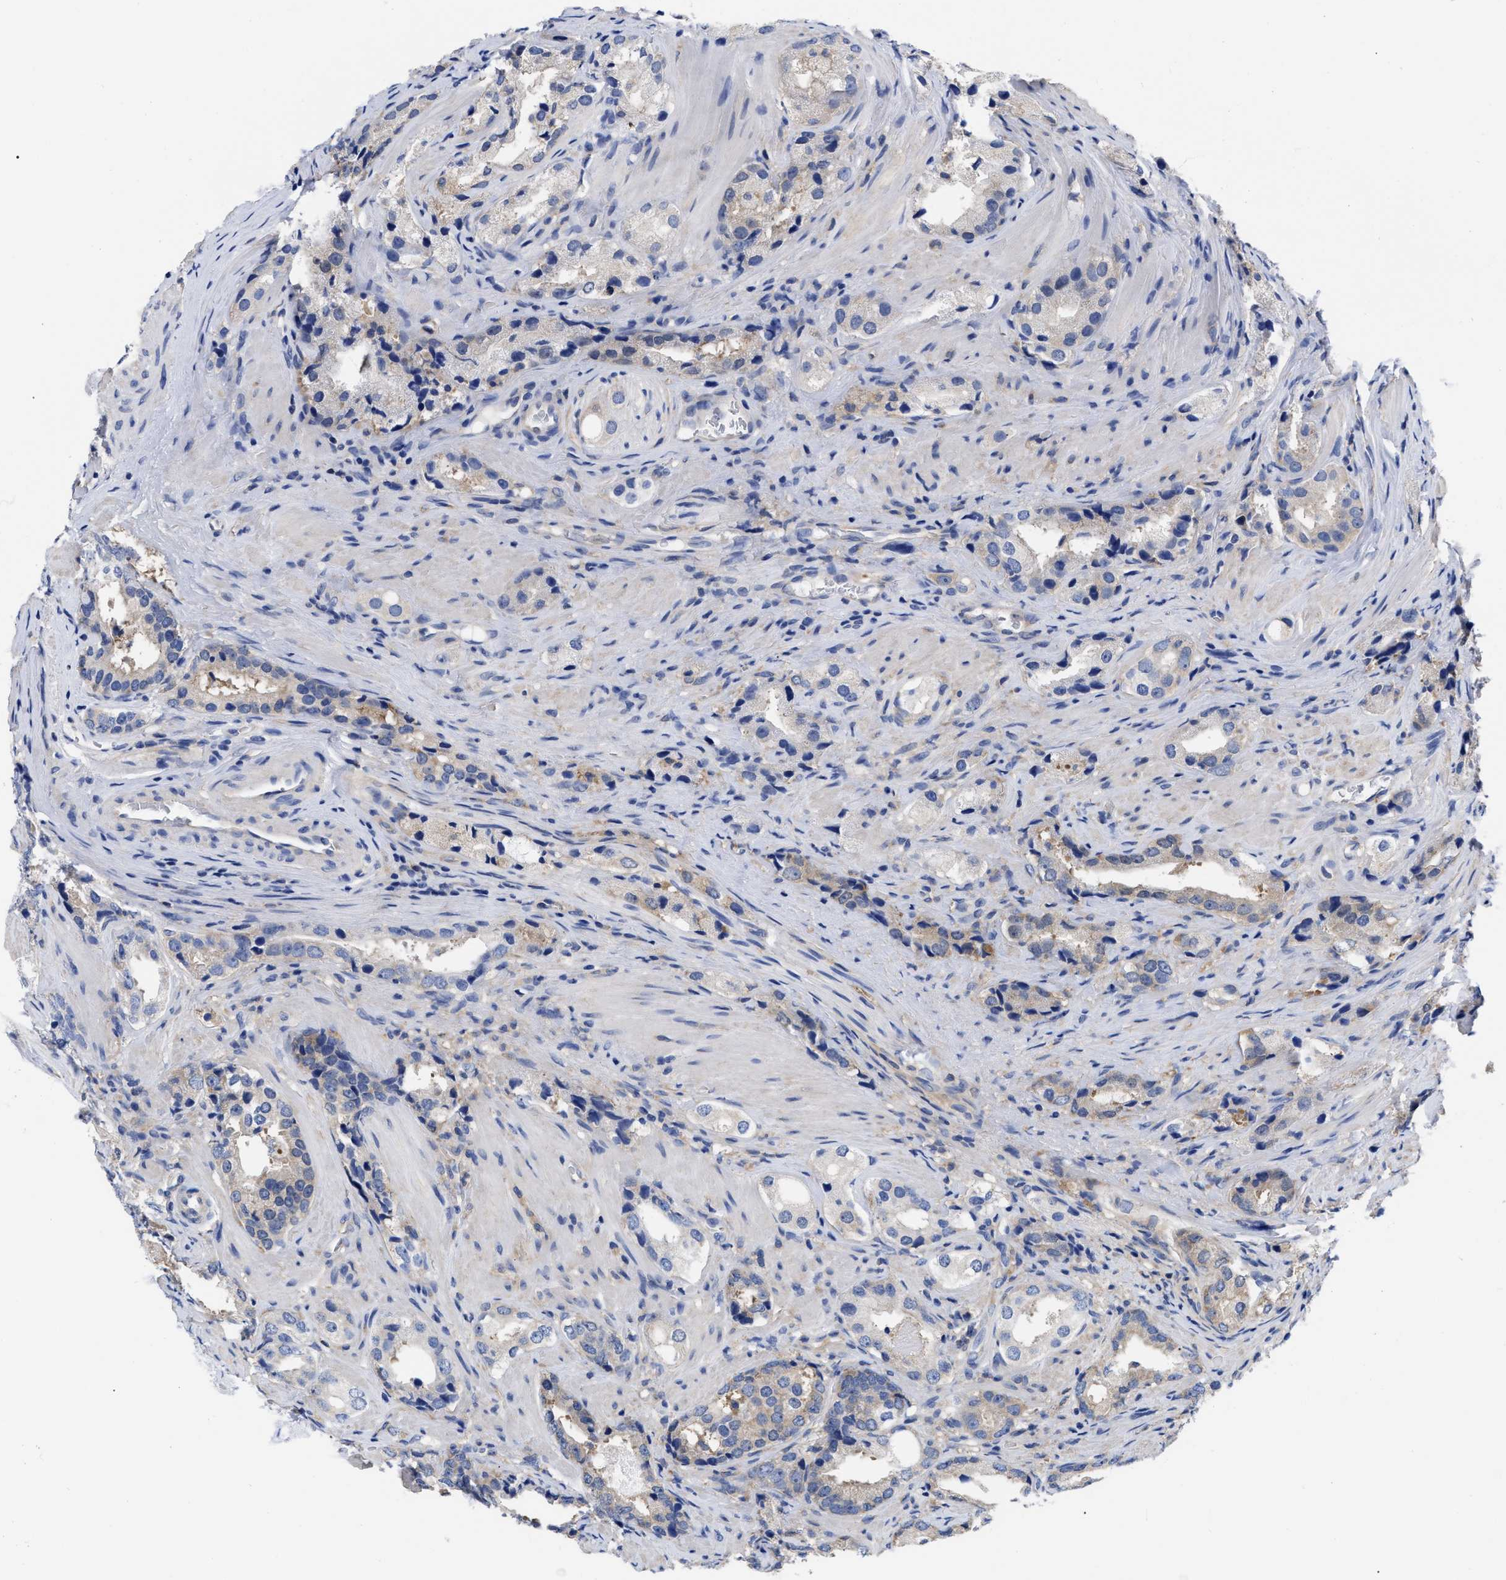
{"staining": {"intensity": "moderate", "quantity": "<25%", "location": "cytoplasmic/membranous"}, "tissue": "prostate cancer", "cell_type": "Tumor cells", "image_type": "cancer", "snomed": [{"axis": "morphology", "description": "Adenocarcinoma, High grade"}, {"axis": "topography", "description": "Prostate"}], "caption": "DAB immunohistochemical staining of adenocarcinoma (high-grade) (prostate) exhibits moderate cytoplasmic/membranous protein staining in approximately <25% of tumor cells. (Stains: DAB (3,3'-diaminobenzidine) in brown, nuclei in blue, Microscopy: brightfield microscopy at high magnification).", "gene": "RBKS", "patient": {"sex": "male", "age": 63}}